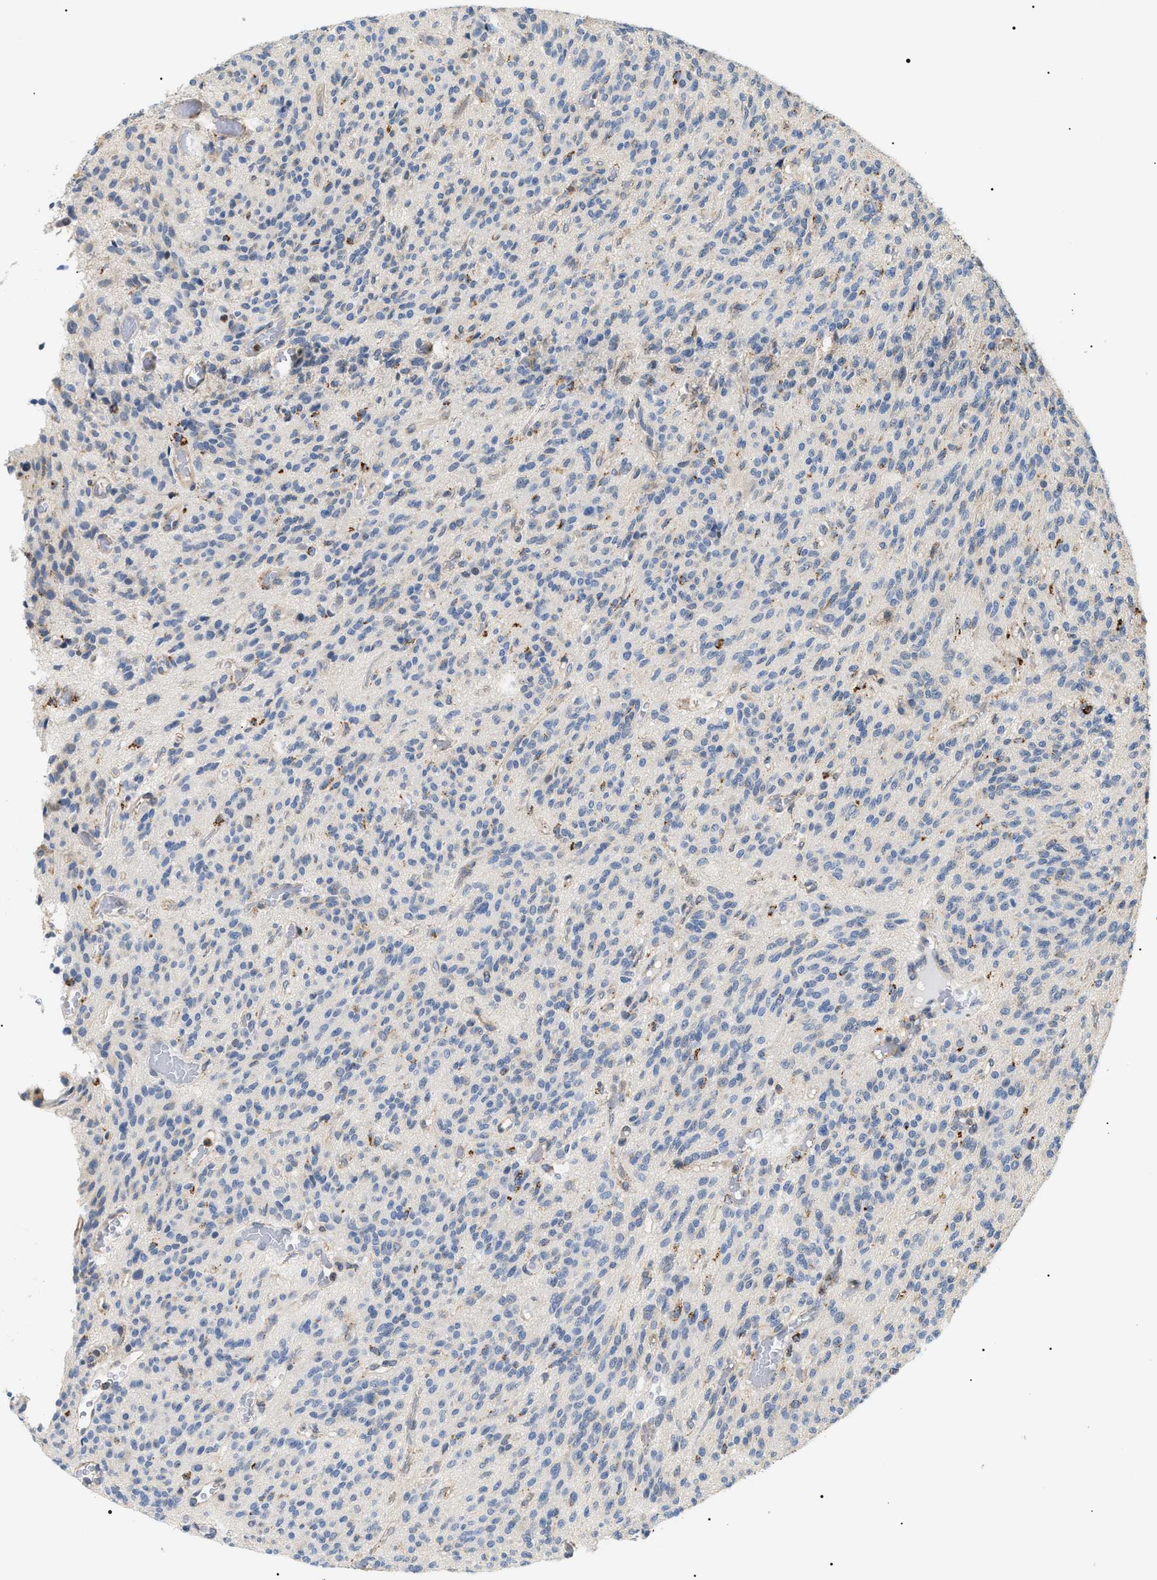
{"staining": {"intensity": "negative", "quantity": "none", "location": "none"}, "tissue": "glioma", "cell_type": "Tumor cells", "image_type": "cancer", "snomed": [{"axis": "morphology", "description": "Glioma, malignant, High grade"}, {"axis": "topography", "description": "Brain"}], "caption": "Immunohistochemical staining of glioma reveals no significant positivity in tumor cells.", "gene": "HSD17B11", "patient": {"sex": "male", "age": 34}}